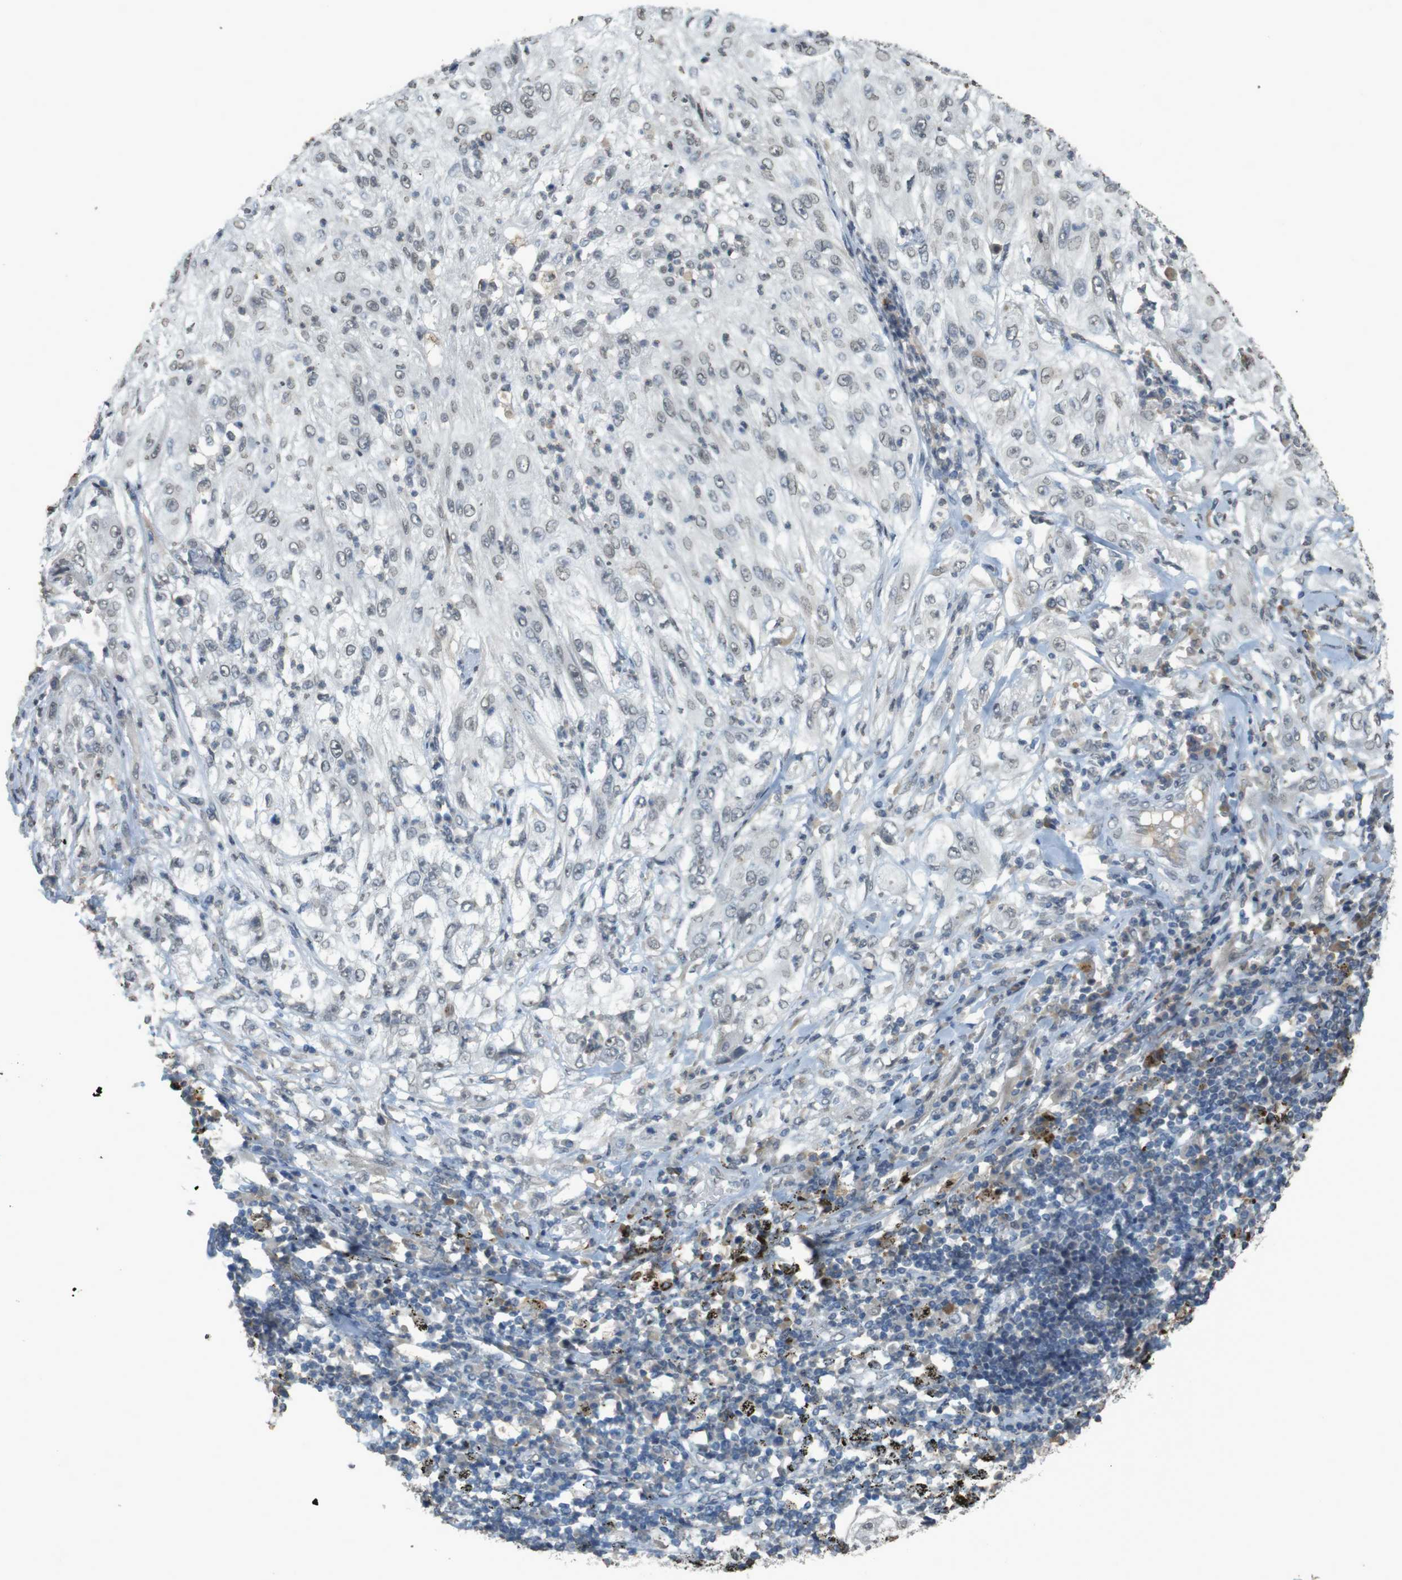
{"staining": {"intensity": "negative", "quantity": "none", "location": "none"}, "tissue": "lung cancer", "cell_type": "Tumor cells", "image_type": "cancer", "snomed": [{"axis": "morphology", "description": "Inflammation, NOS"}, {"axis": "morphology", "description": "Squamous cell carcinoma, NOS"}, {"axis": "topography", "description": "Lymph node"}, {"axis": "topography", "description": "Soft tissue"}, {"axis": "topography", "description": "Lung"}], "caption": "The micrograph reveals no significant staining in tumor cells of lung cancer (squamous cell carcinoma).", "gene": "FZD10", "patient": {"sex": "male", "age": 66}}